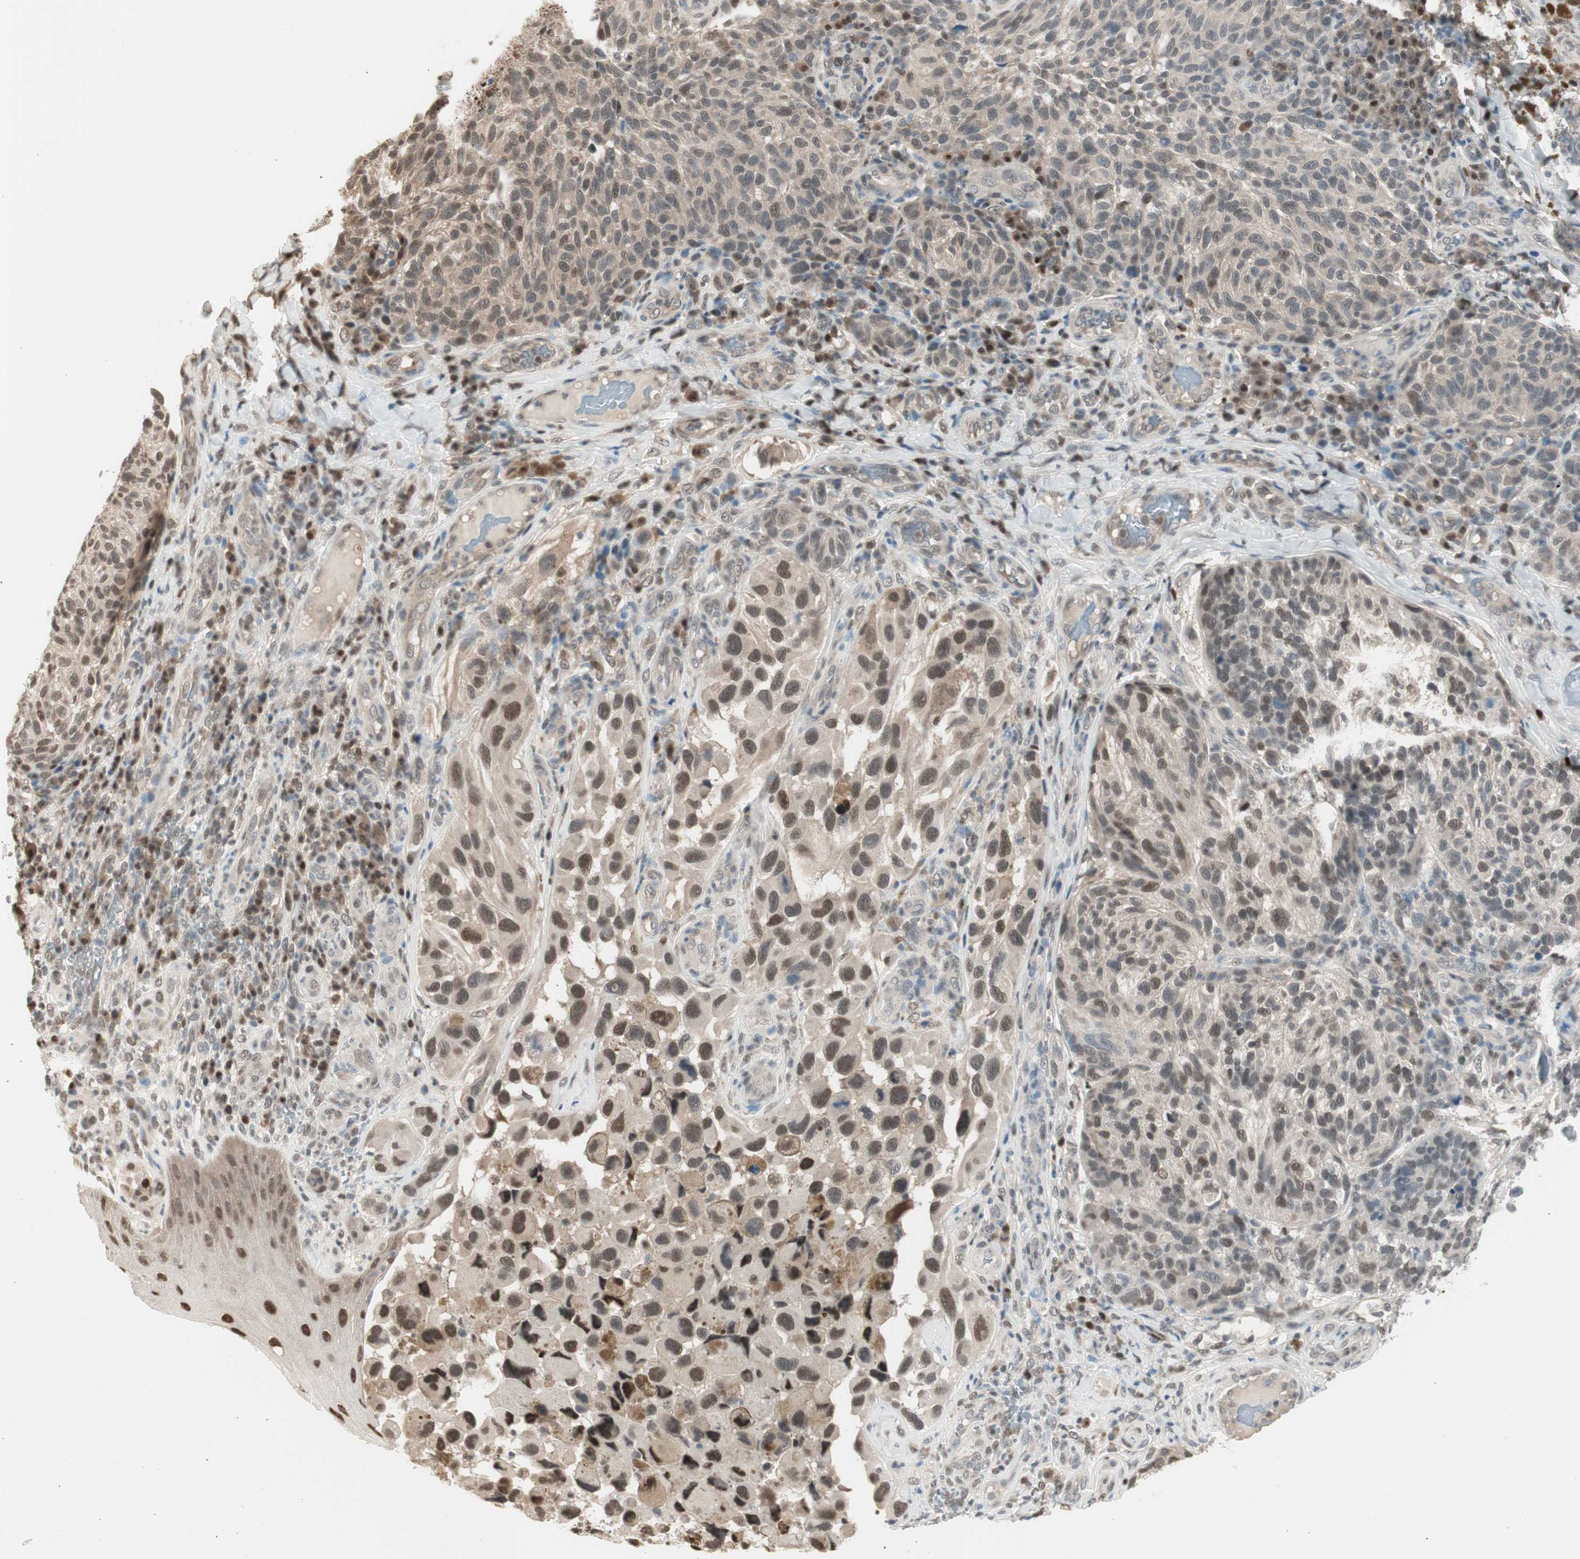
{"staining": {"intensity": "weak", "quantity": ">75%", "location": "cytoplasmic/membranous"}, "tissue": "melanoma", "cell_type": "Tumor cells", "image_type": "cancer", "snomed": [{"axis": "morphology", "description": "Malignant melanoma, NOS"}, {"axis": "topography", "description": "Skin"}], "caption": "Immunohistochemical staining of human melanoma demonstrates weak cytoplasmic/membranous protein positivity in approximately >75% of tumor cells. (Stains: DAB (3,3'-diaminobenzidine) in brown, nuclei in blue, Microscopy: brightfield microscopy at high magnification).", "gene": "LONP2", "patient": {"sex": "female", "age": 73}}